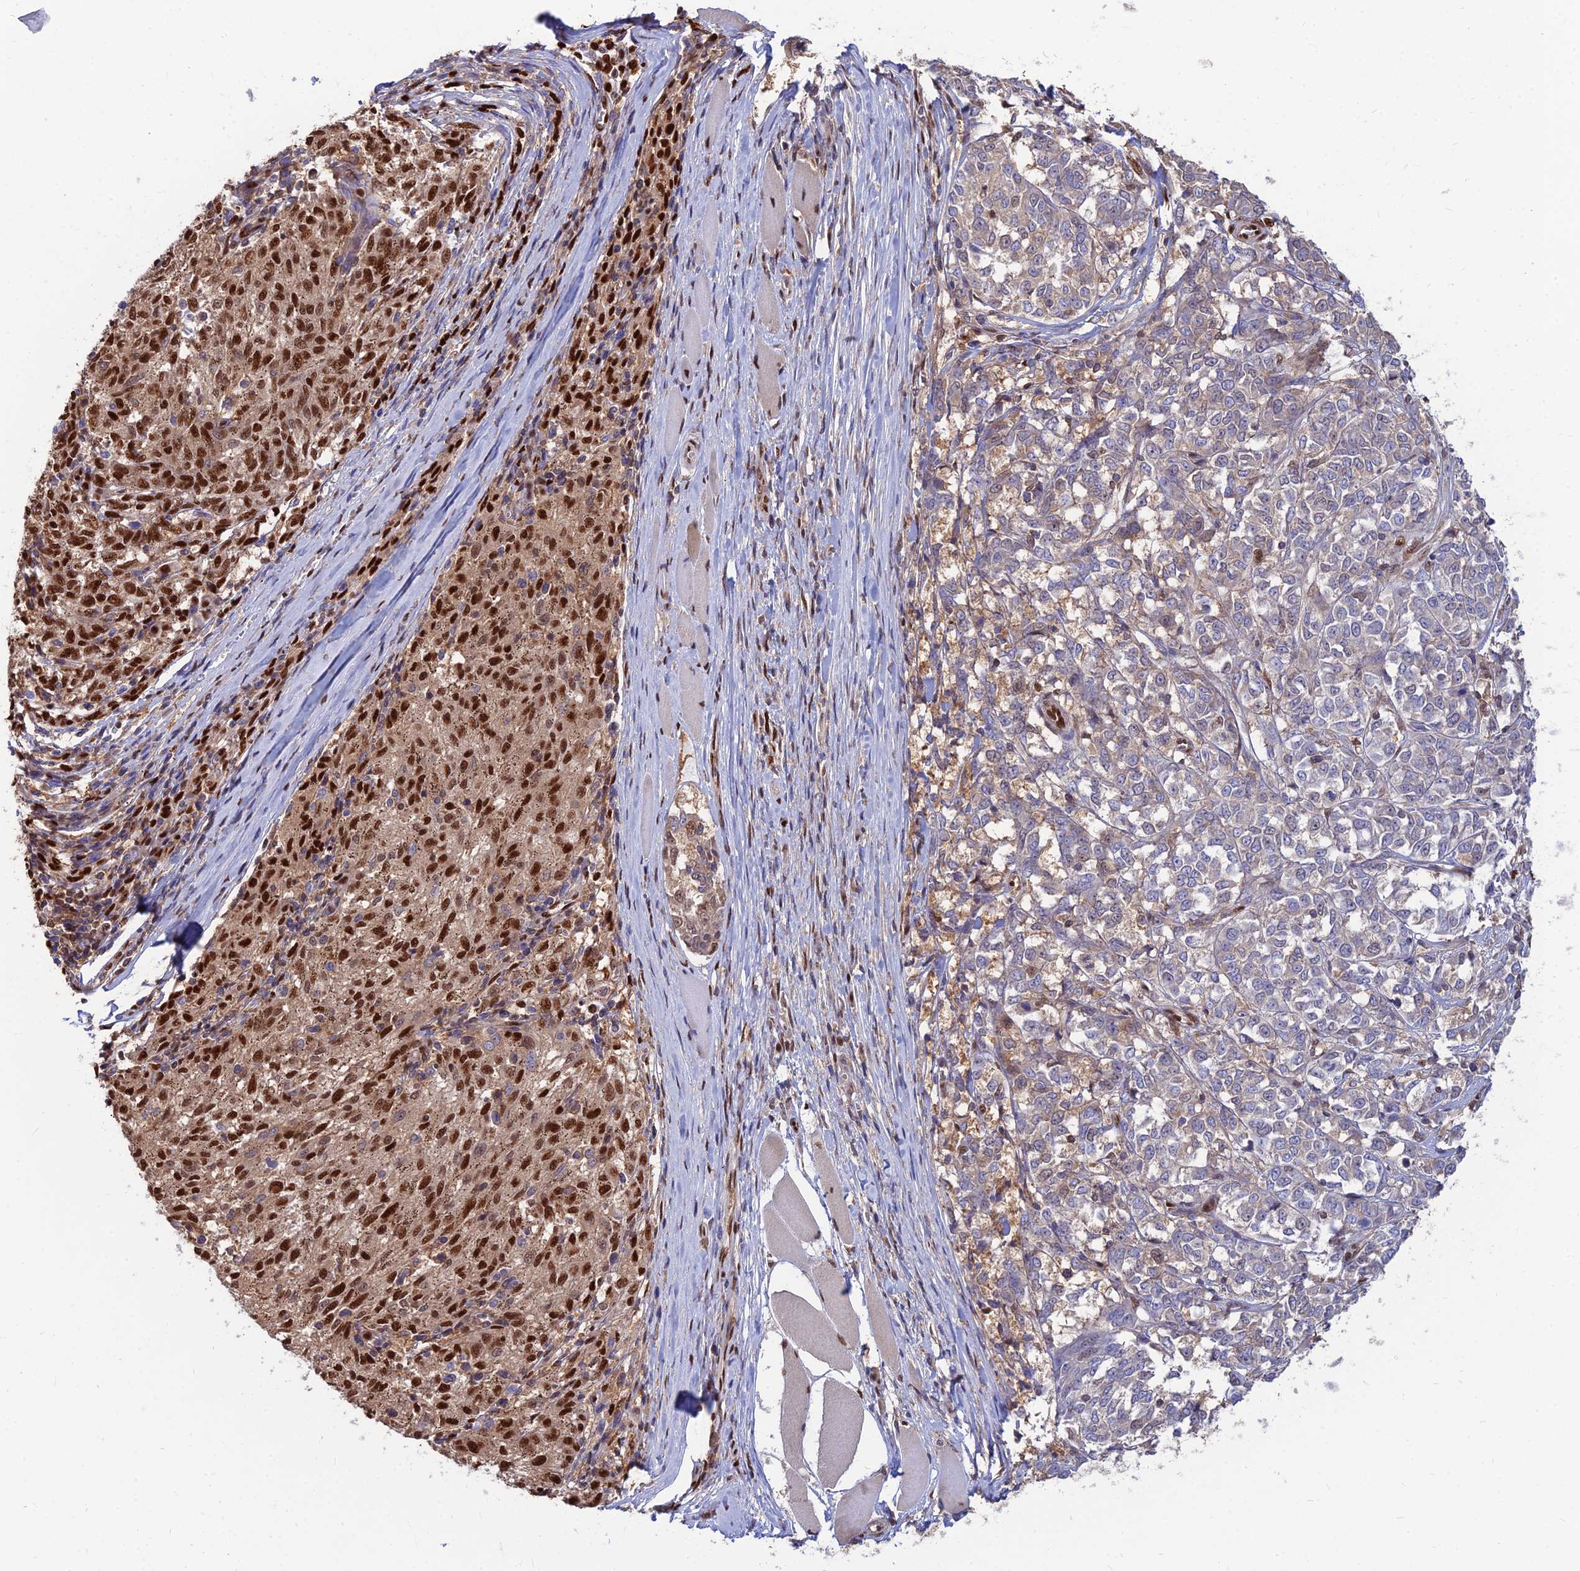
{"staining": {"intensity": "strong", "quantity": "25%-75%", "location": "nuclear"}, "tissue": "melanoma", "cell_type": "Tumor cells", "image_type": "cancer", "snomed": [{"axis": "morphology", "description": "Malignant melanoma, NOS"}, {"axis": "topography", "description": "Skin"}], "caption": "Immunohistochemical staining of human malignant melanoma displays high levels of strong nuclear protein staining in approximately 25%-75% of tumor cells.", "gene": "DNPEP", "patient": {"sex": "female", "age": 72}}